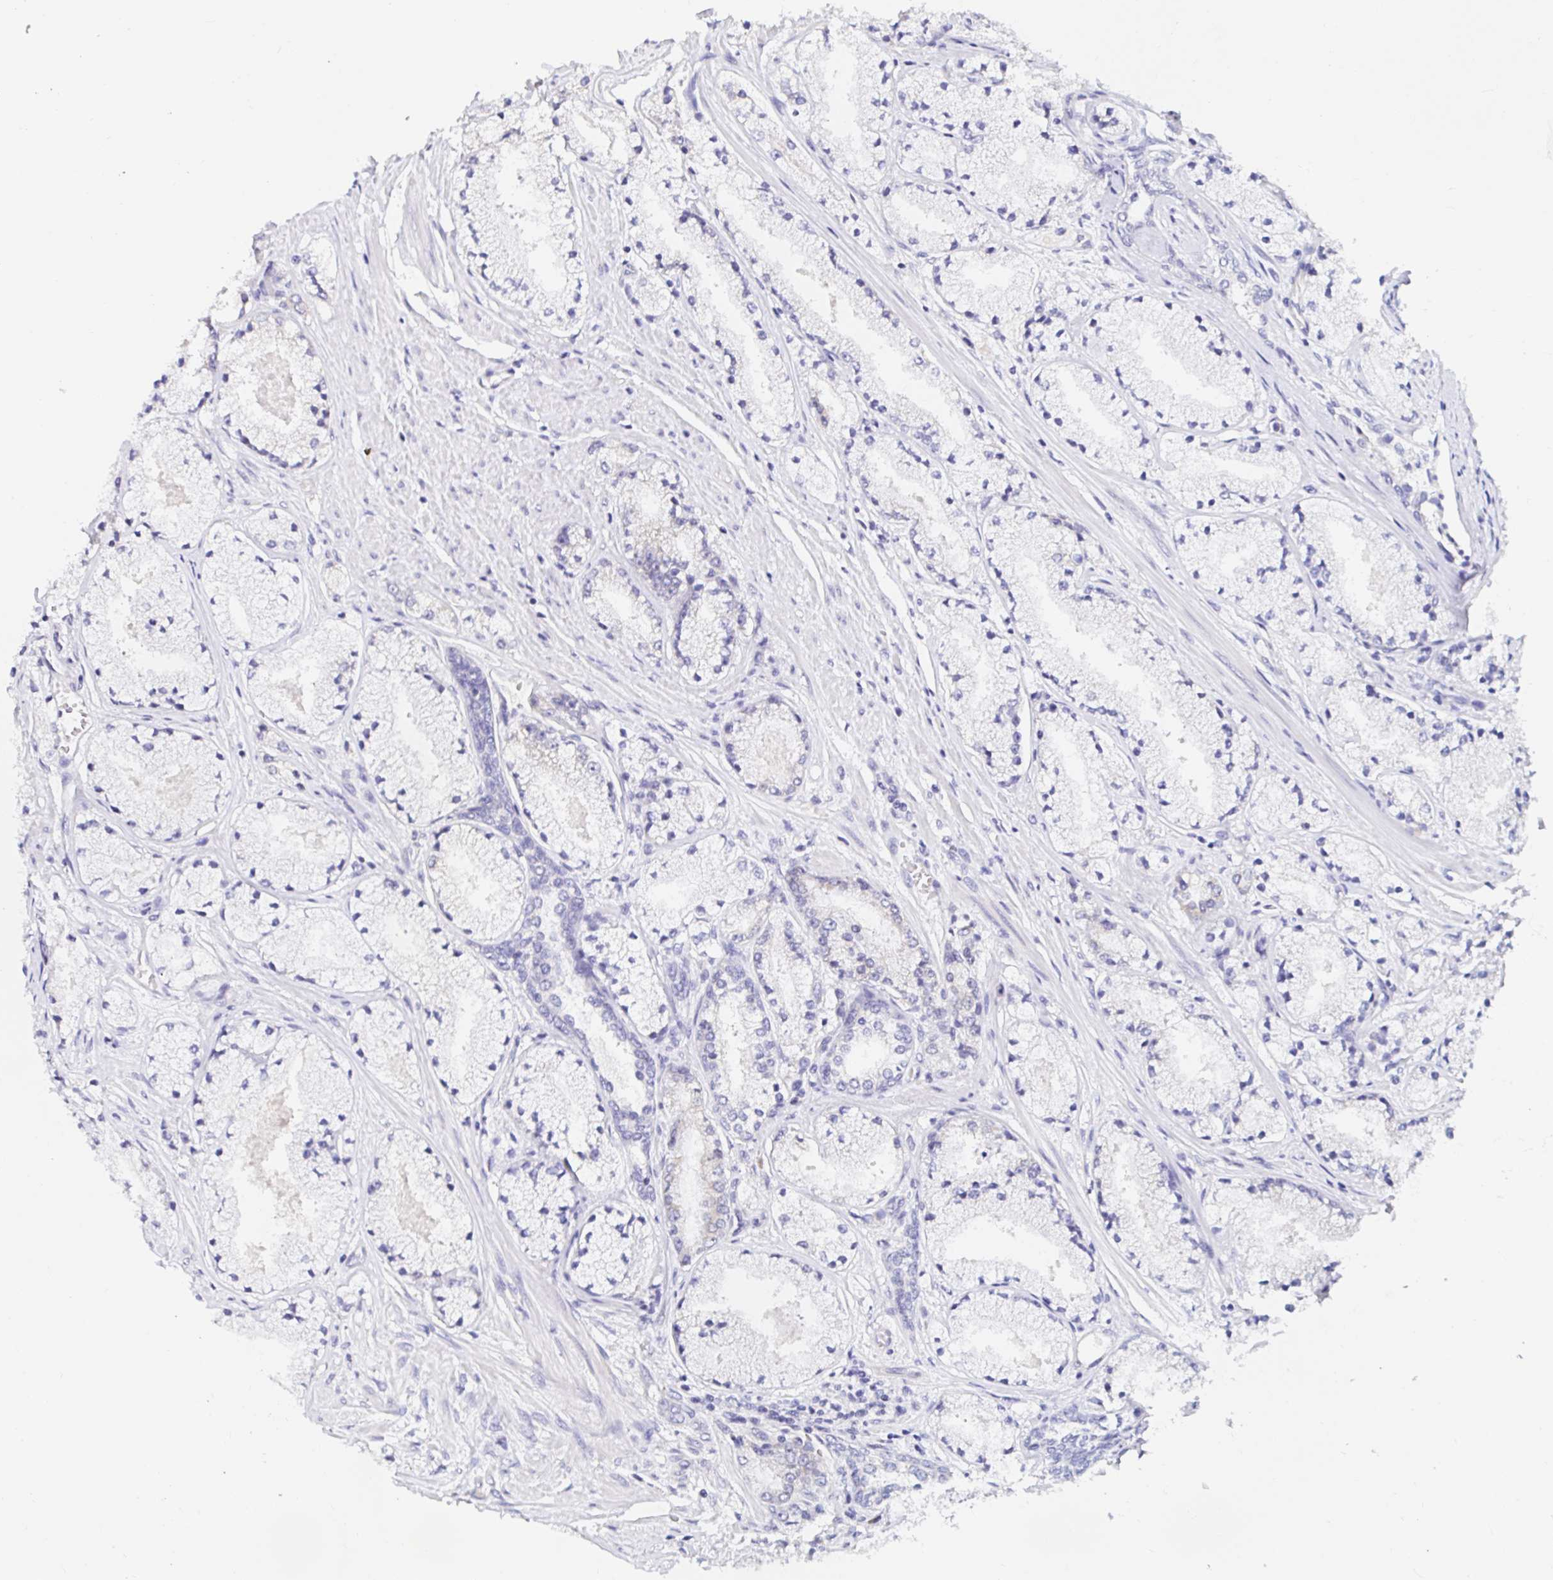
{"staining": {"intensity": "negative", "quantity": "none", "location": "none"}, "tissue": "prostate cancer", "cell_type": "Tumor cells", "image_type": "cancer", "snomed": [{"axis": "morphology", "description": "Adenocarcinoma, High grade"}, {"axis": "topography", "description": "Prostate"}], "caption": "Immunohistochemistry (IHC) histopathology image of prostate high-grade adenocarcinoma stained for a protein (brown), which demonstrates no staining in tumor cells.", "gene": "VSIG2", "patient": {"sex": "male", "age": 63}}